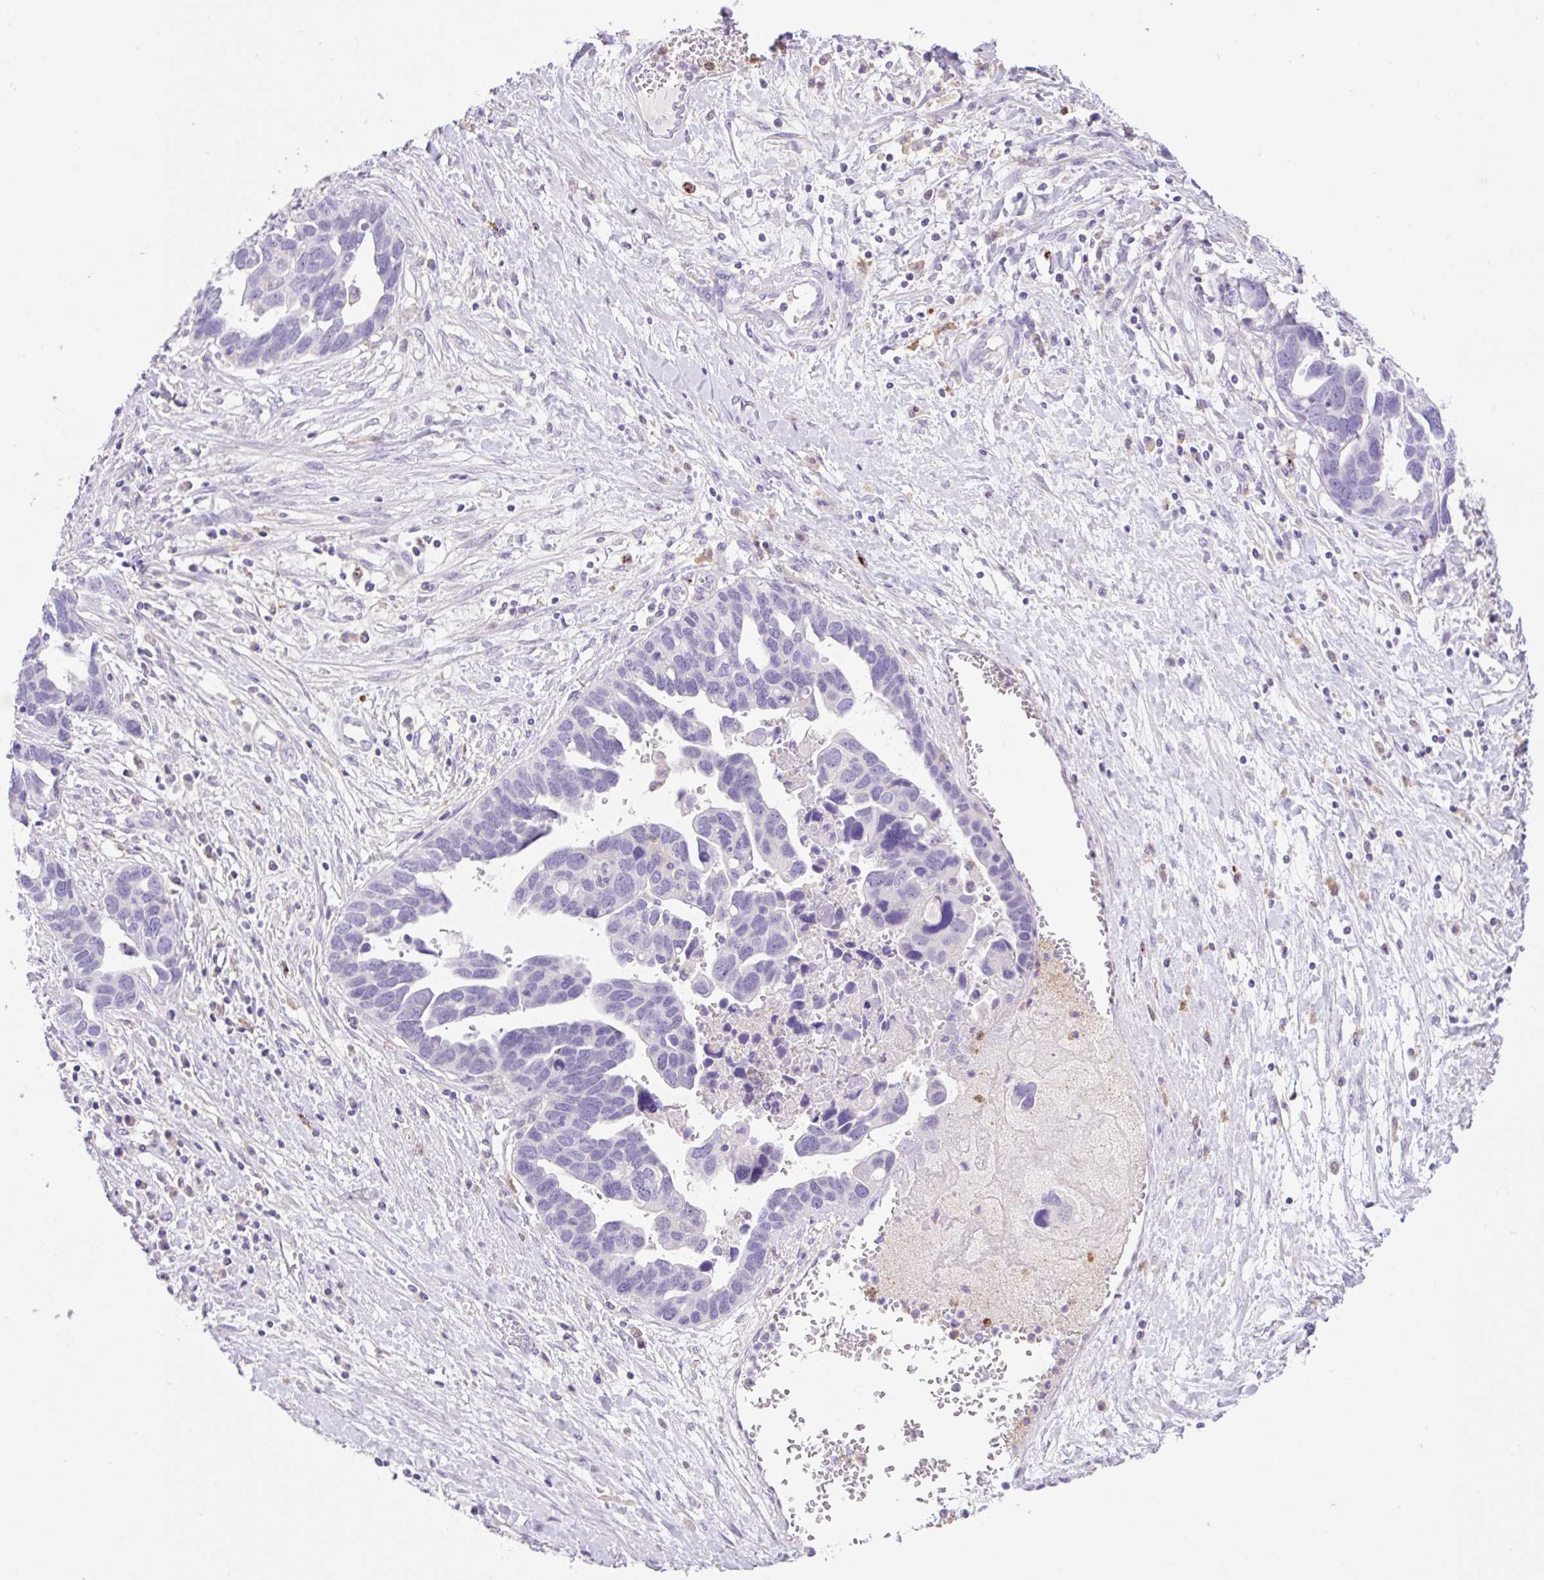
{"staining": {"intensity": "negative", "quantity": "none", "location": "none"}, "tissue": "ovarian cancer", "cell_type": "Tumor cells", "image_type": "cancer", "snomed": [{"axis": "morphology", "description": "Cystadenocarcinoma, serous, NOS"}, {"axis": "topography", "description": "Ovary"}], "caption": "A micrograph of human serous cystadenocarcinoma (ovarian) is negative for staining in tumor cells.", "gene": "TDRD15", "patient": {"sex": "female", "age": 54}}